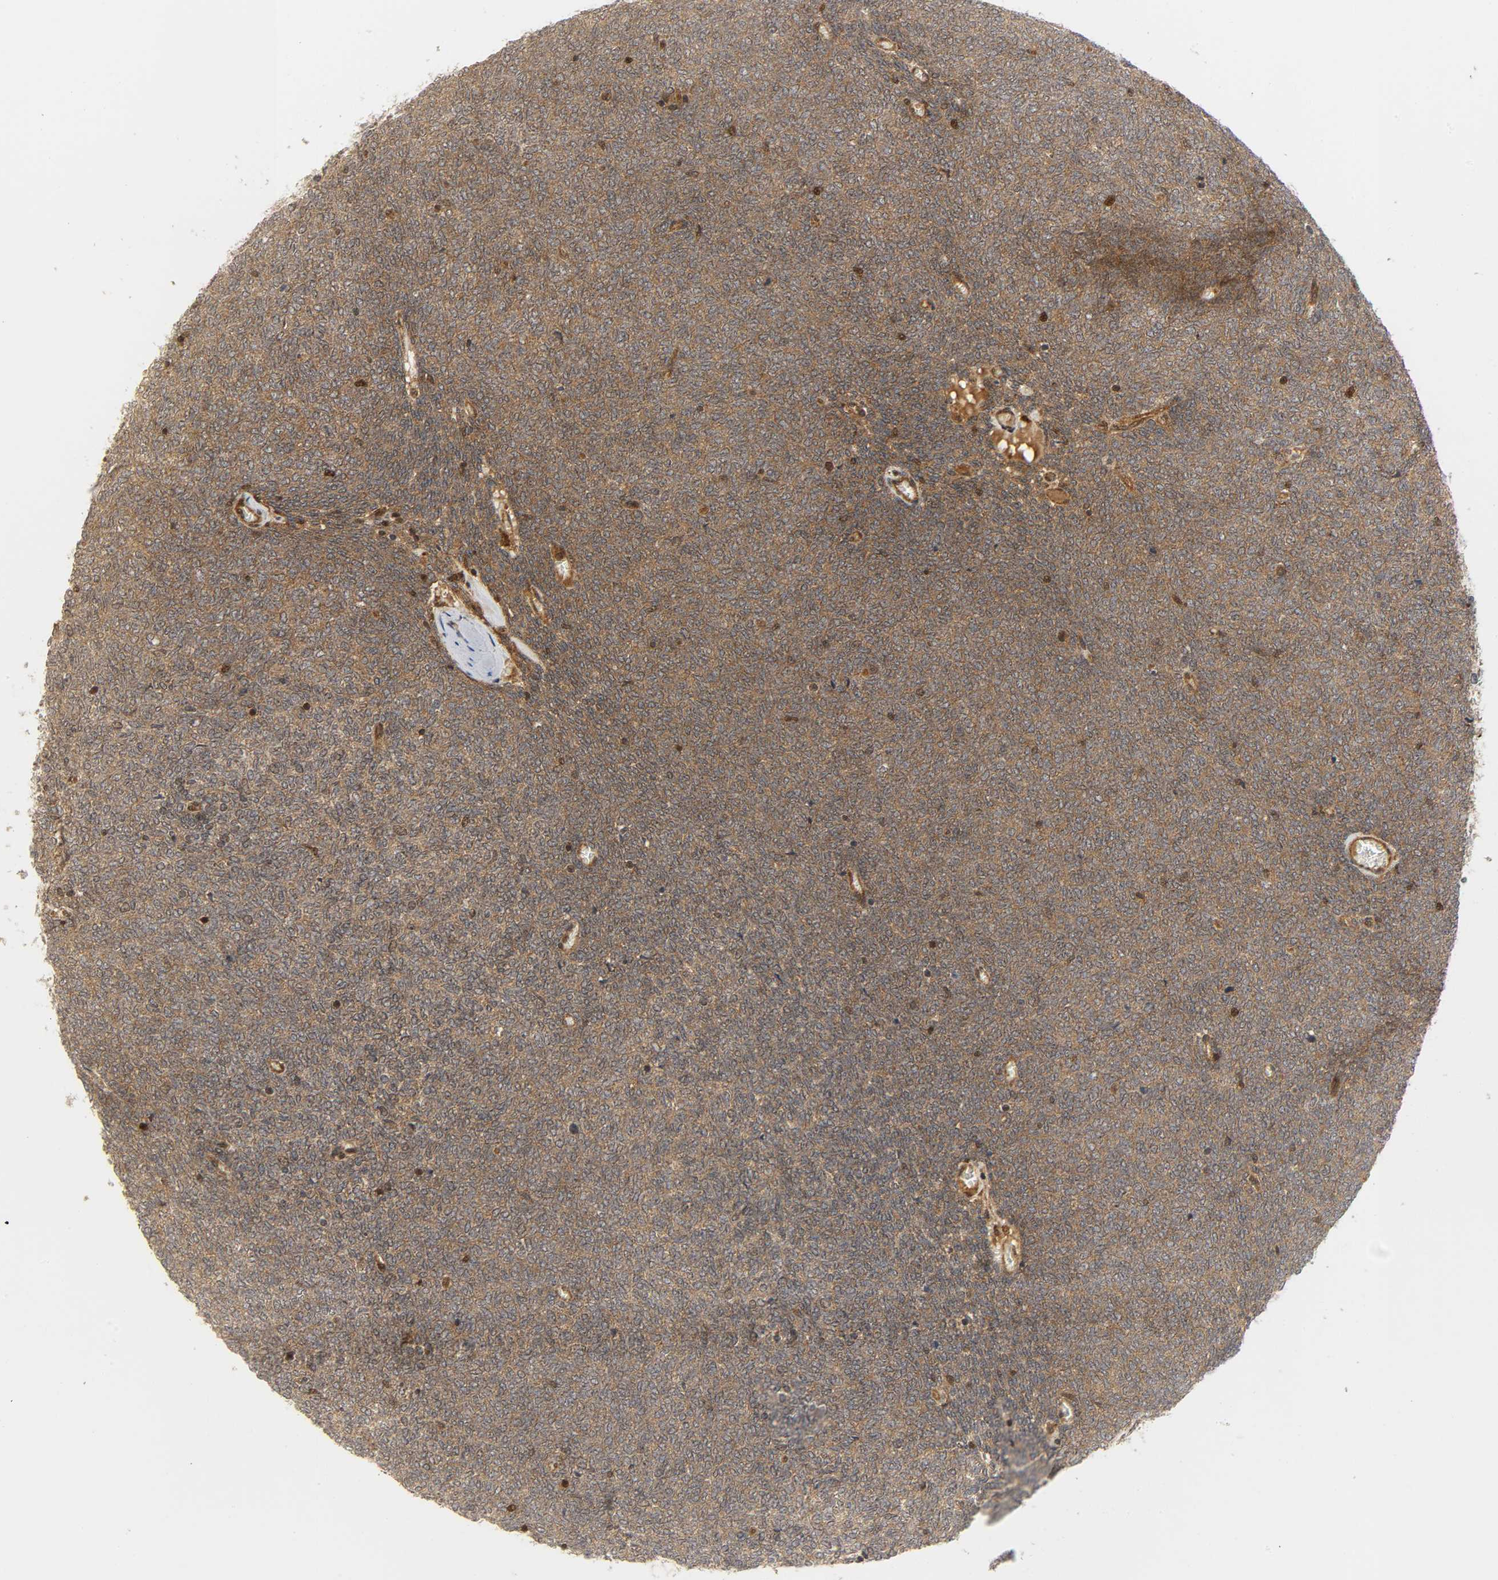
{"staining": {"intensity": "strong", "quantity": ">75%", "location": "cytoplasmic/membranous"}, "tissue": "renal cancer", "cell_type": "Tumor cells", "image_type": "cancer", "snomed": [{"axis": "morphology", "description": "Neoplasm, malignant, NOS"}, {"axis": "topography", "description": "Kidney"}], "caption": "An IHC histopathology image of tumor tissue is shown. Protein staining in brown highlights strong cytoplasmic/membranous positivity in renal cancer (malignant neoplasm) within tumor cells.", "gene": "CHUK", "patient": {"sex": "male", "age": 28}}